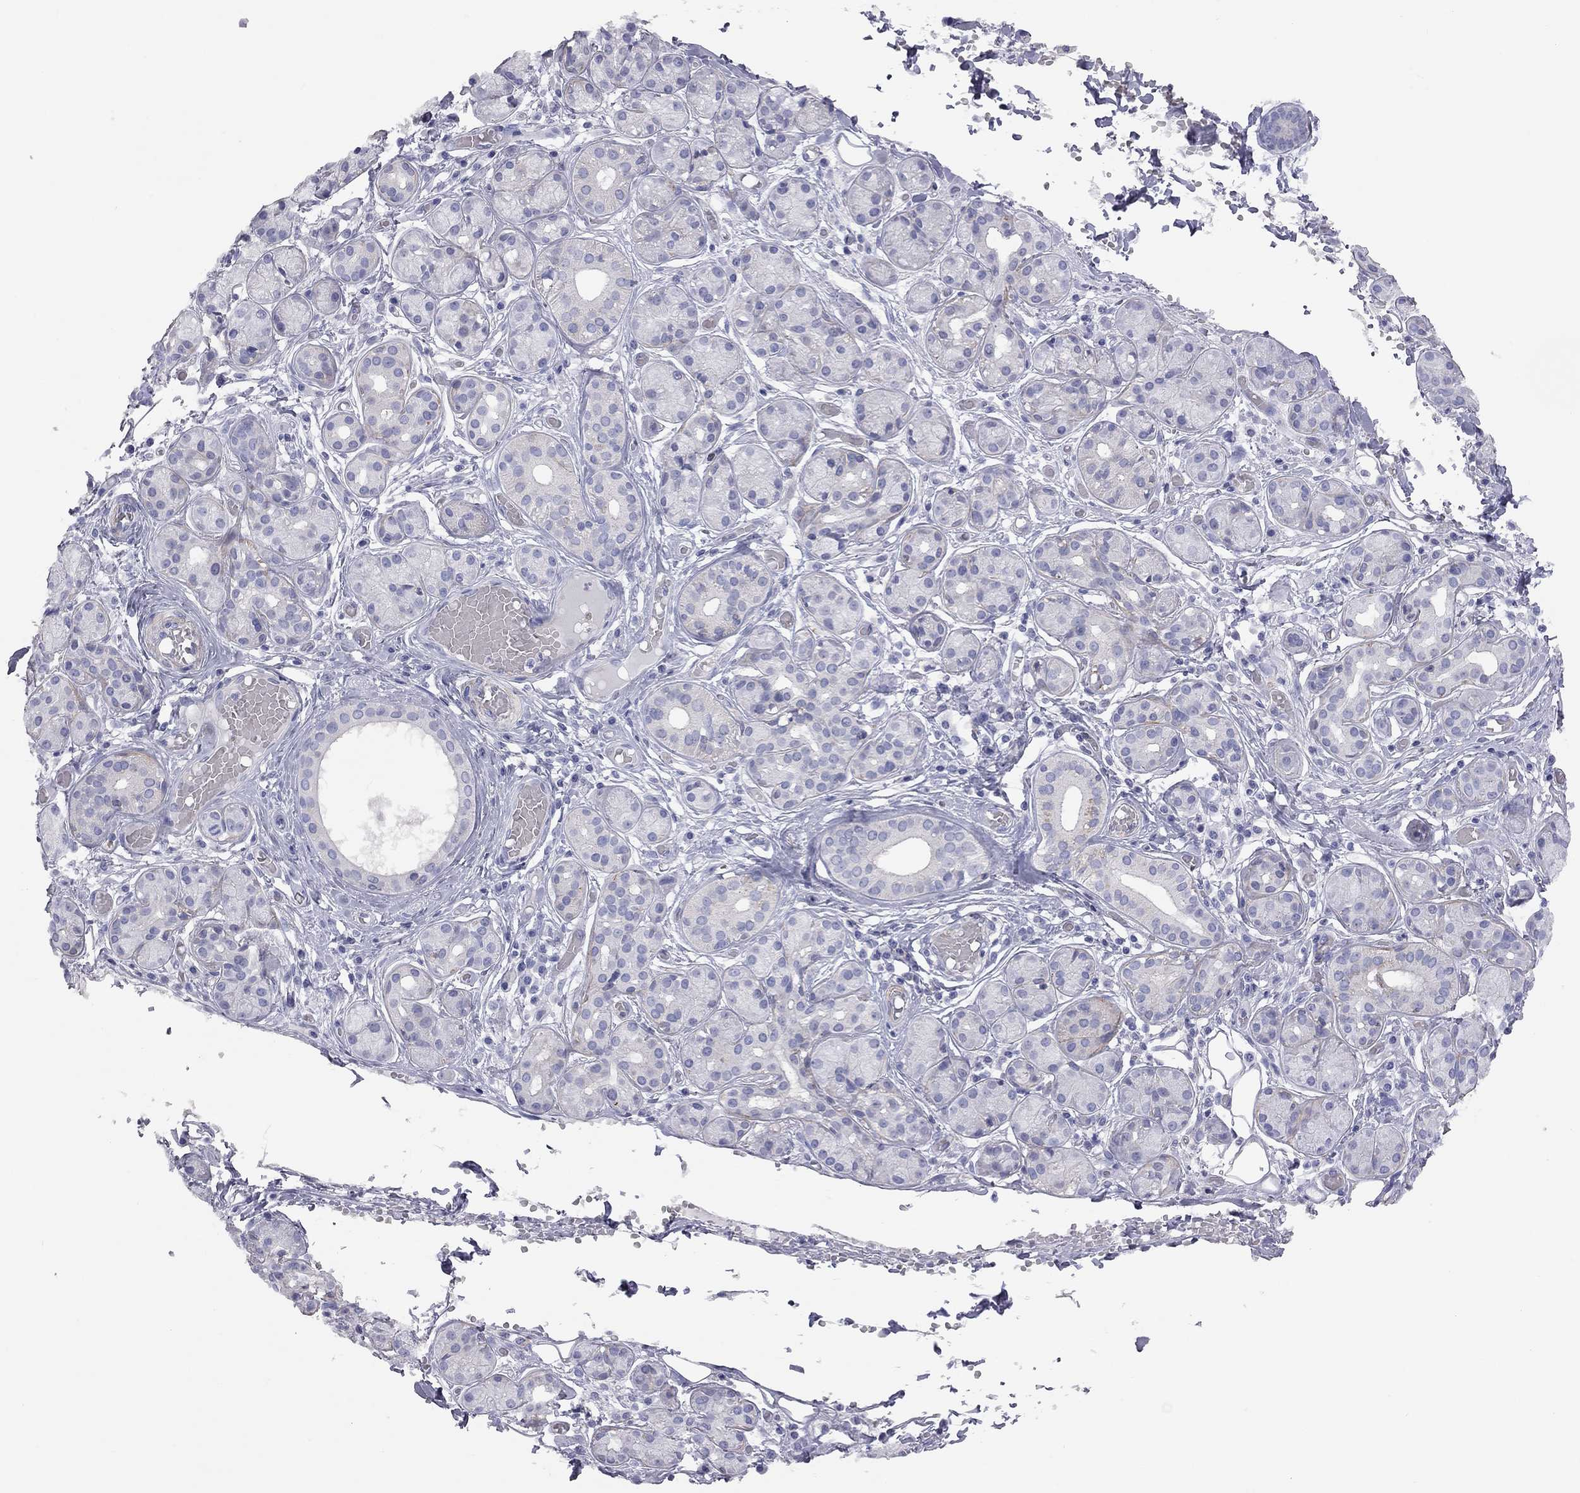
{"staining": {"intensity": "negative", "quantity": "none", "location": "none"}, "tissue": "salivary gland", "cell_type": "Glandular cells", "image_type": "normal", "snomed": [{"axis": "morphology", "description": "Normal tissue, NOS"}, {"axis": "topography", "description": "Salivary gland"}, {"axis": "topography", "description": "Peripheral nerve tissue"}], "caption": "The immunohistochemistry micrograph has no significant staining in glandular cells of salivary gland.", "gene": "ADCYAP1", "patient": {"sex": "male", "age": 71}}